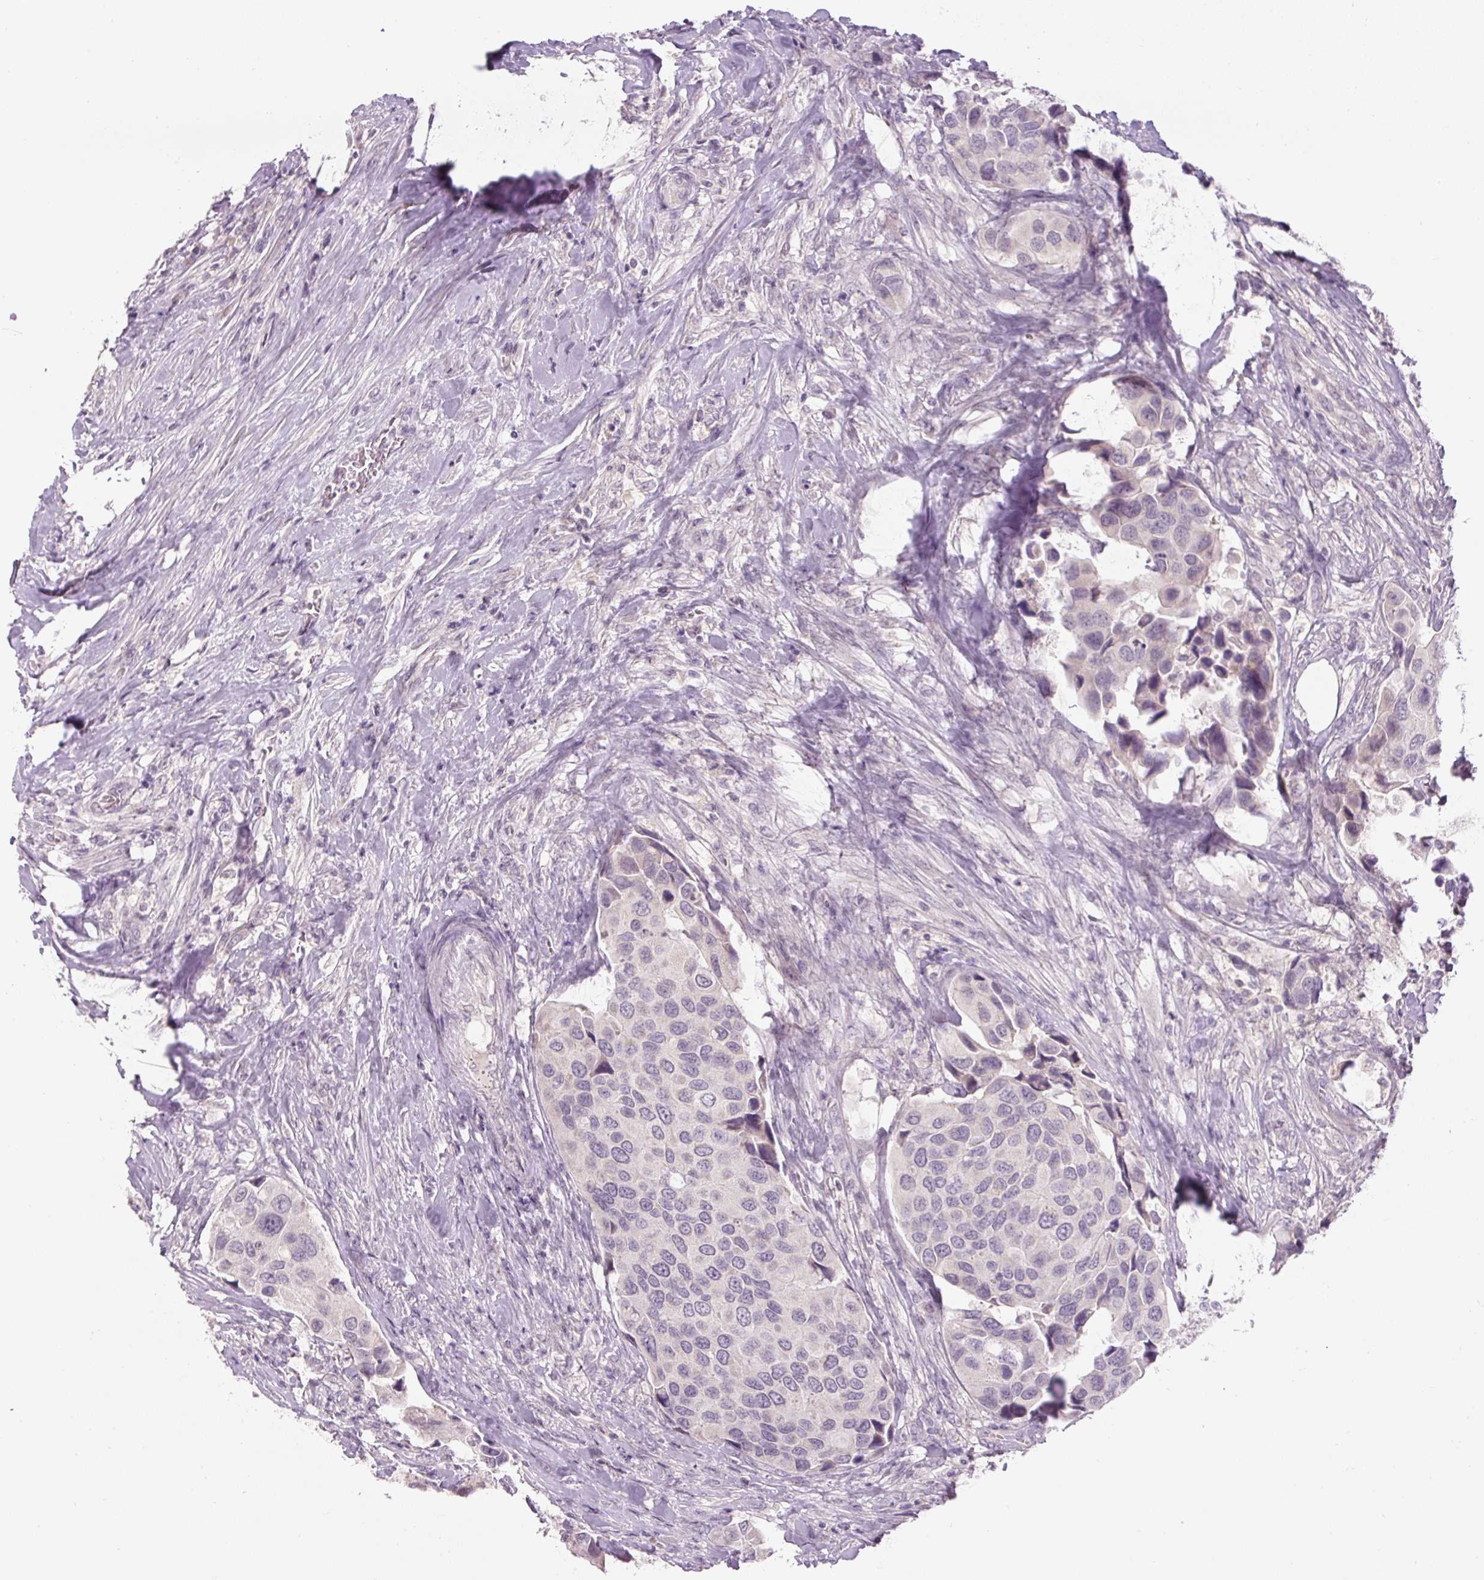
{"staining": {"intensity": "negative", "quantity": "none", "location": "none"}, "tissue": "urothelial cancer", "cell_type": "Tumor cells", "image_type": "cancer", "snomed": [{"axis": "morphology", "description": "Urothelial carcinoma, High grade"}, {"axis": "topography", "description": "Urinary bladder"}], "caption": "High power microscopy histopathology image of an IHC micrograph of urothelial cancer, revealing no significant positivity in tumor cells.", "gene": "FABP7", "patient": {"sex": "male", "age": 74}}